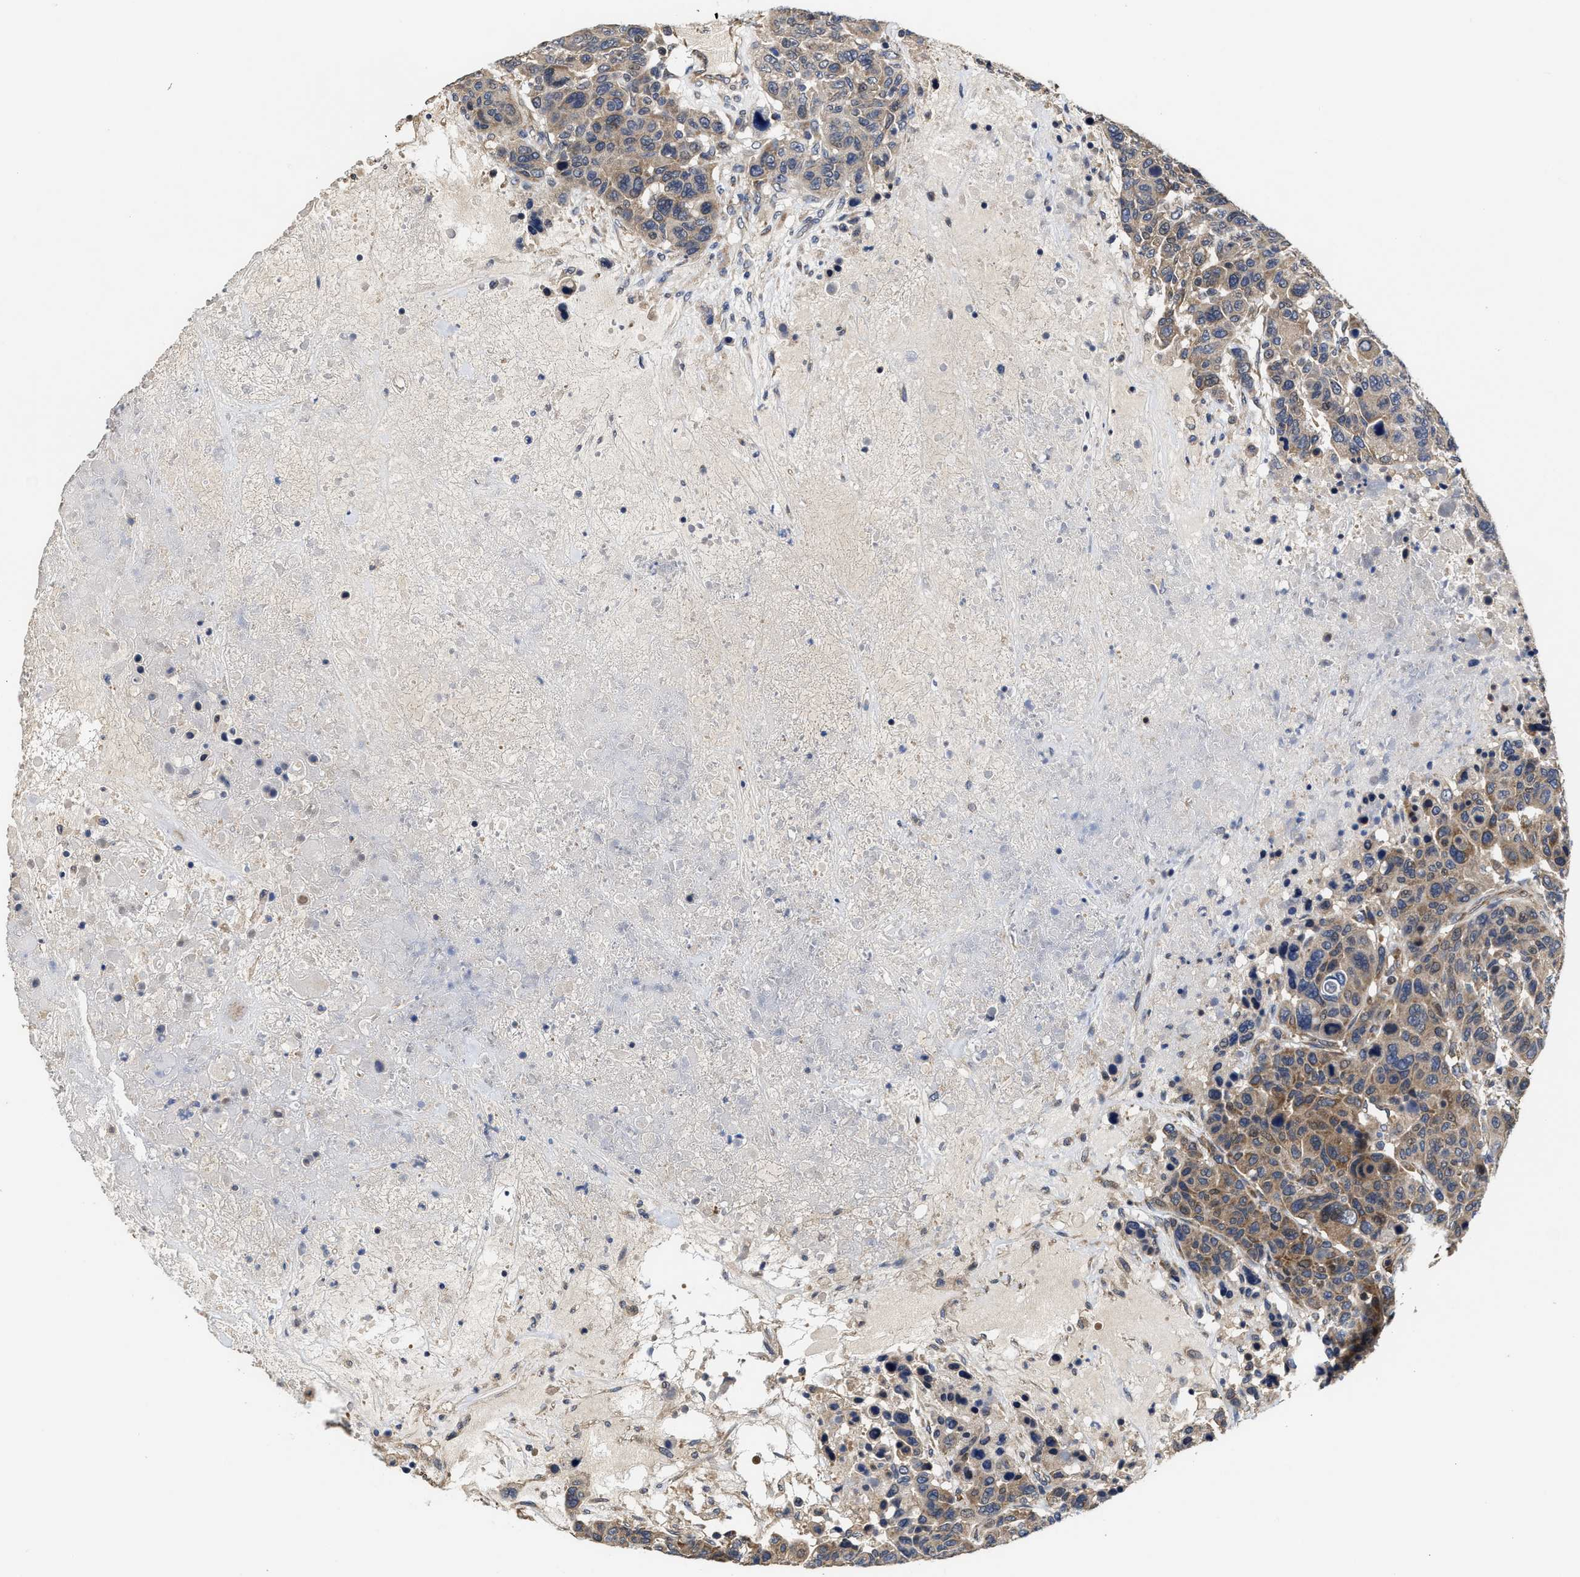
{"staining": {"intensity": "moderate", "quantity": "25%-75%", "location": "cytoplasmic/membranous"}, "tissue": "breast cancer", "cell_type": "Tumor cells", "image_type": "cancer", "snomed": [{"axis": "morphology", "description": "Duct carcinoma"}, {"axis": "topography", "description": "Breast"}], "caption": "IHC image of neoplastic tissue: human breast cancer (intraductal carcinoma) stained using immunohistochemistry shows medium levels of moderate protein expression localized specifically in the cytoplasmic/membranous of tumor cells, appearing as a cytoplasmic/membranous brown color.", "gene": "TRAF6", "patient": {"sex": "female", "age": 37}}